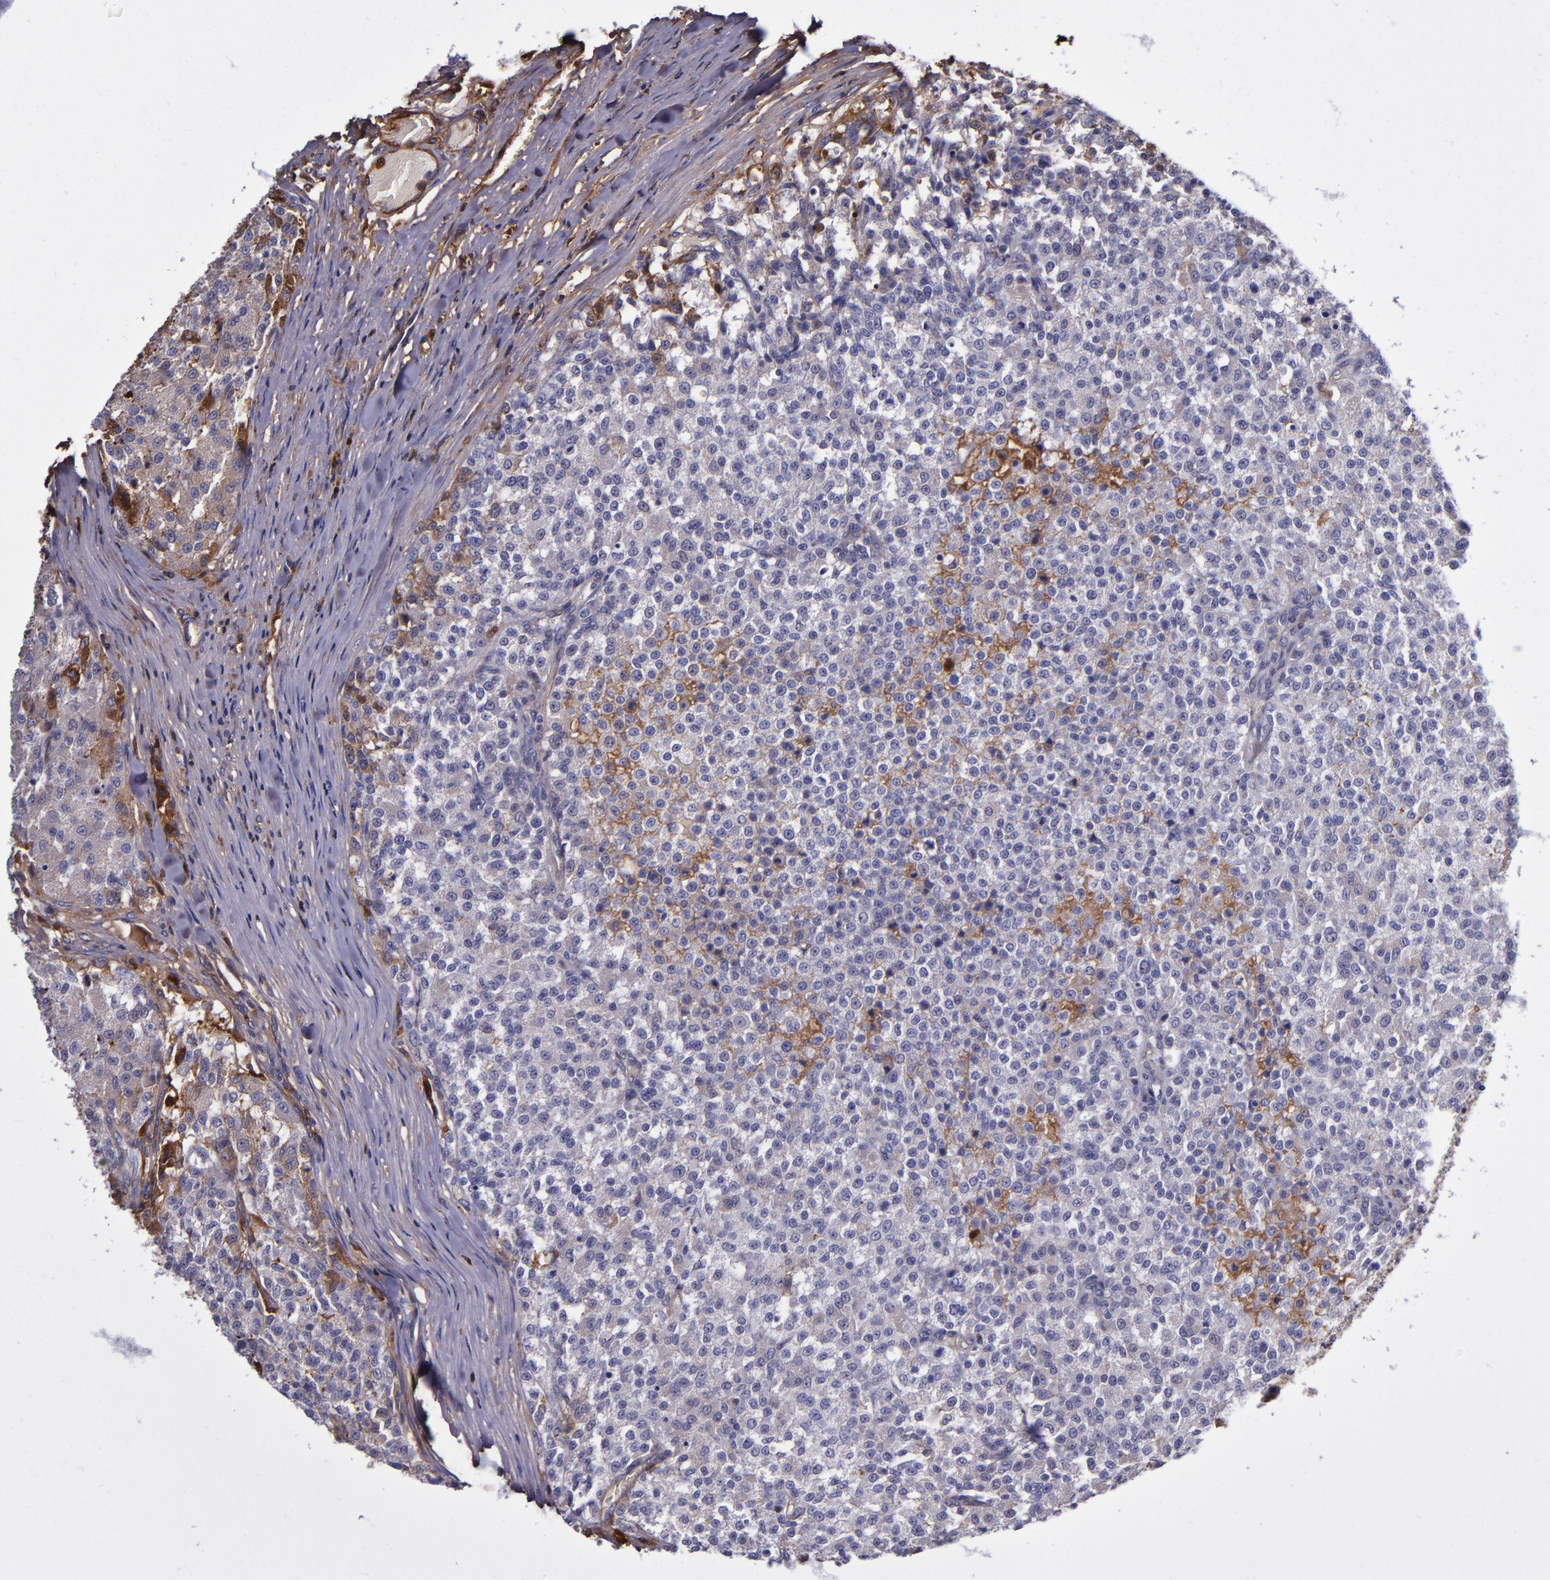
{"staining": {"intensity": "strong", "quantity": "25%-75%", "location": "cytoplasmic/membranous"}, "tissue": "testis cancer", "cell_type": "Tumor cells", "image_type": "cancer", "snomed": [{"axis": "morphology", "description": "Seminoma, NOS"}, {"axis": "topography", "description": "Testis"}], "caption": "This micrograph displays testis seminoma stained with immunohistochemistry (IHC) to label a protein in brown. The cytoplasmic/membranous of tumor cells show strong positivity for the protein. Nuclei are counter-stained blue.", "gene": "CLEC3B", "patient": {"sex": "male", "age": 59}}